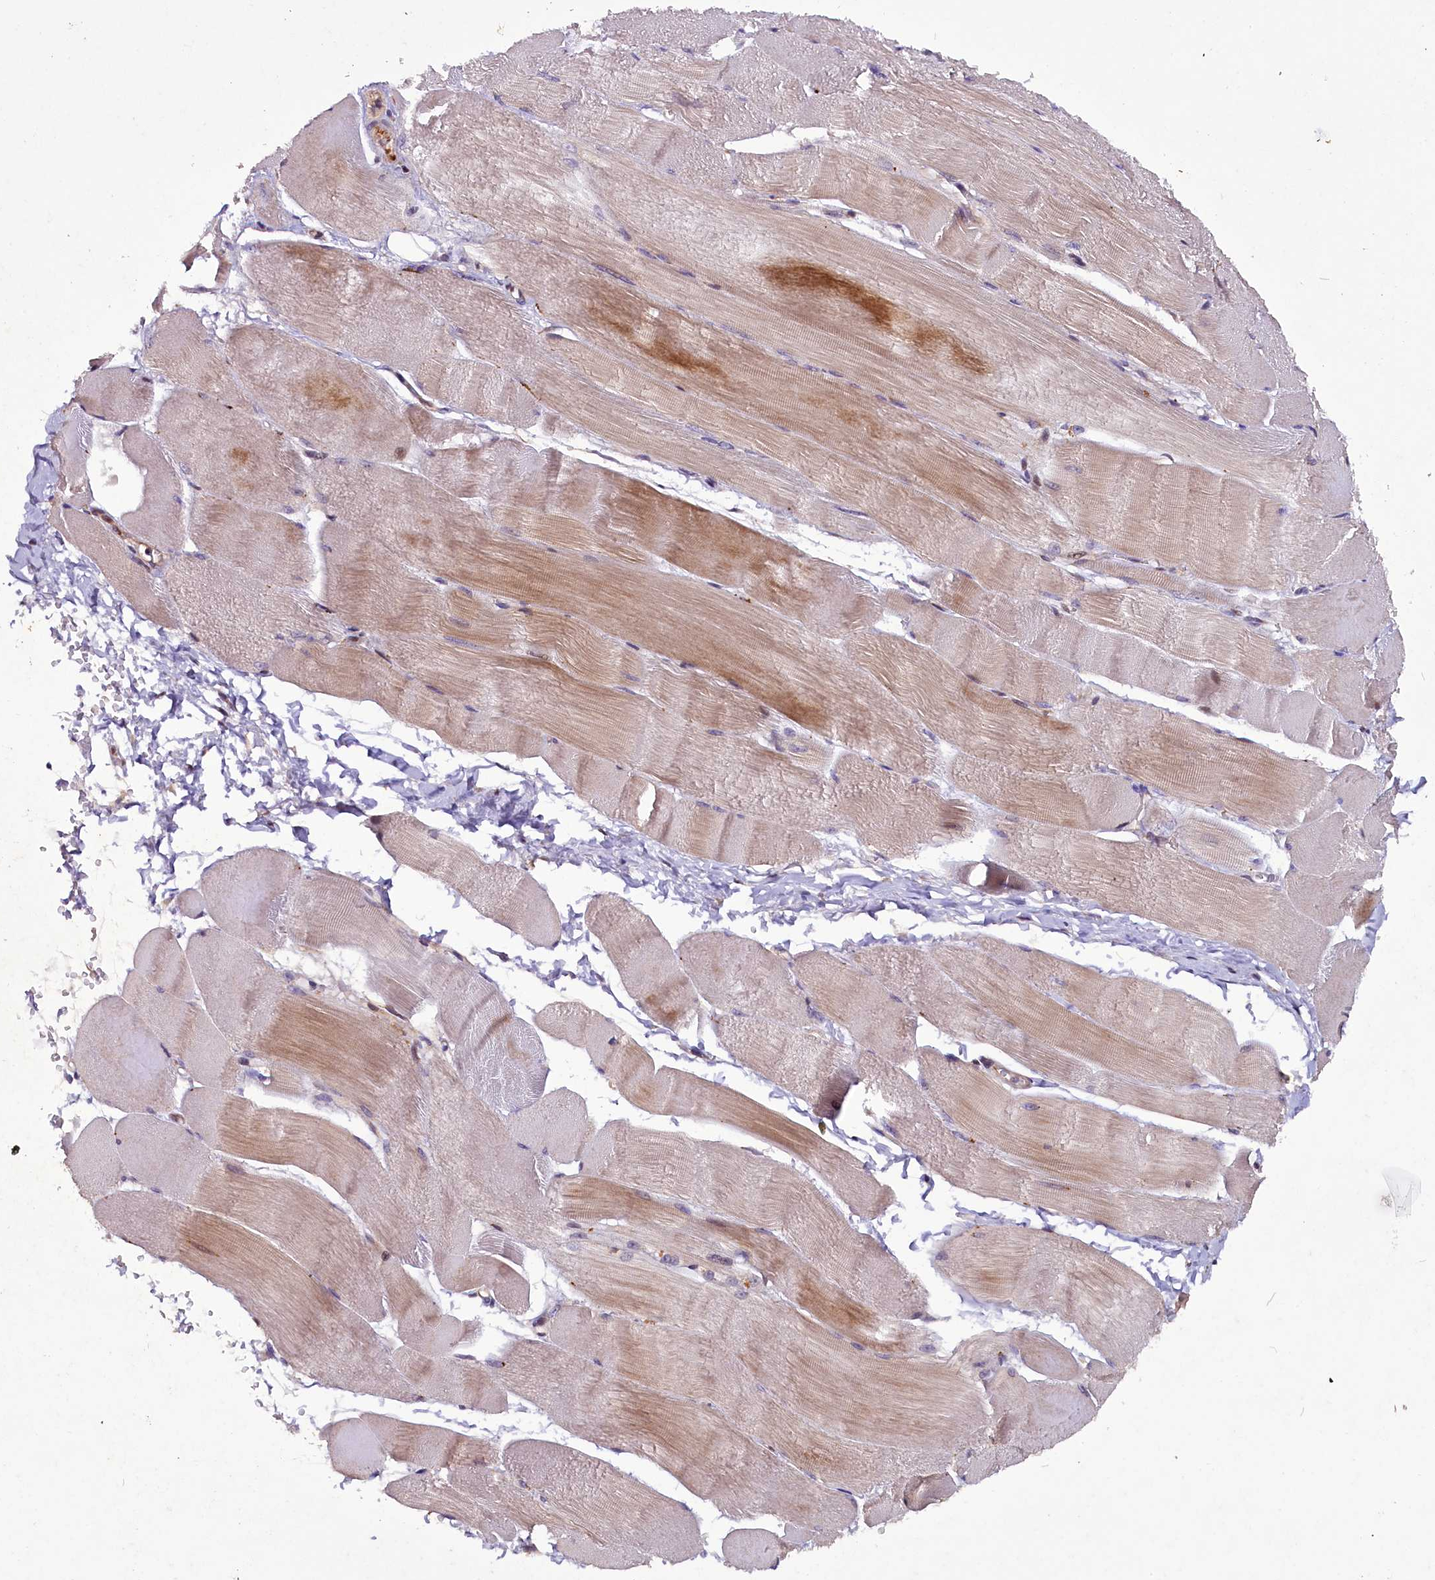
{"staining": {"intensity": "moderate", "quantity": "25%-75%", "location": "cytoplasmic/membranous"}, "tissue": "skeletal muscle", "cell_type": "Myocytes", "image_type": "normal", "snomed": [{"axis": "morphology", "description": "Normal tissue, NOS"}, {"axis": "morphology", "description": "Basal cell carcinoma"}, {"axis": "topography", "description": "Skeletal muscle"}], "caption": "The micrograph reveals immunohistochemical staining of benign skeletal muscle. There is moderate cytoplasmic/membranous positivity is appreciated in about 25%-75% of myocytes. (Brightfield microscopy of DAB IHC at high magnification).", "gene": "RPUSD2", "patient": {"sex": "female", "age": 64}}